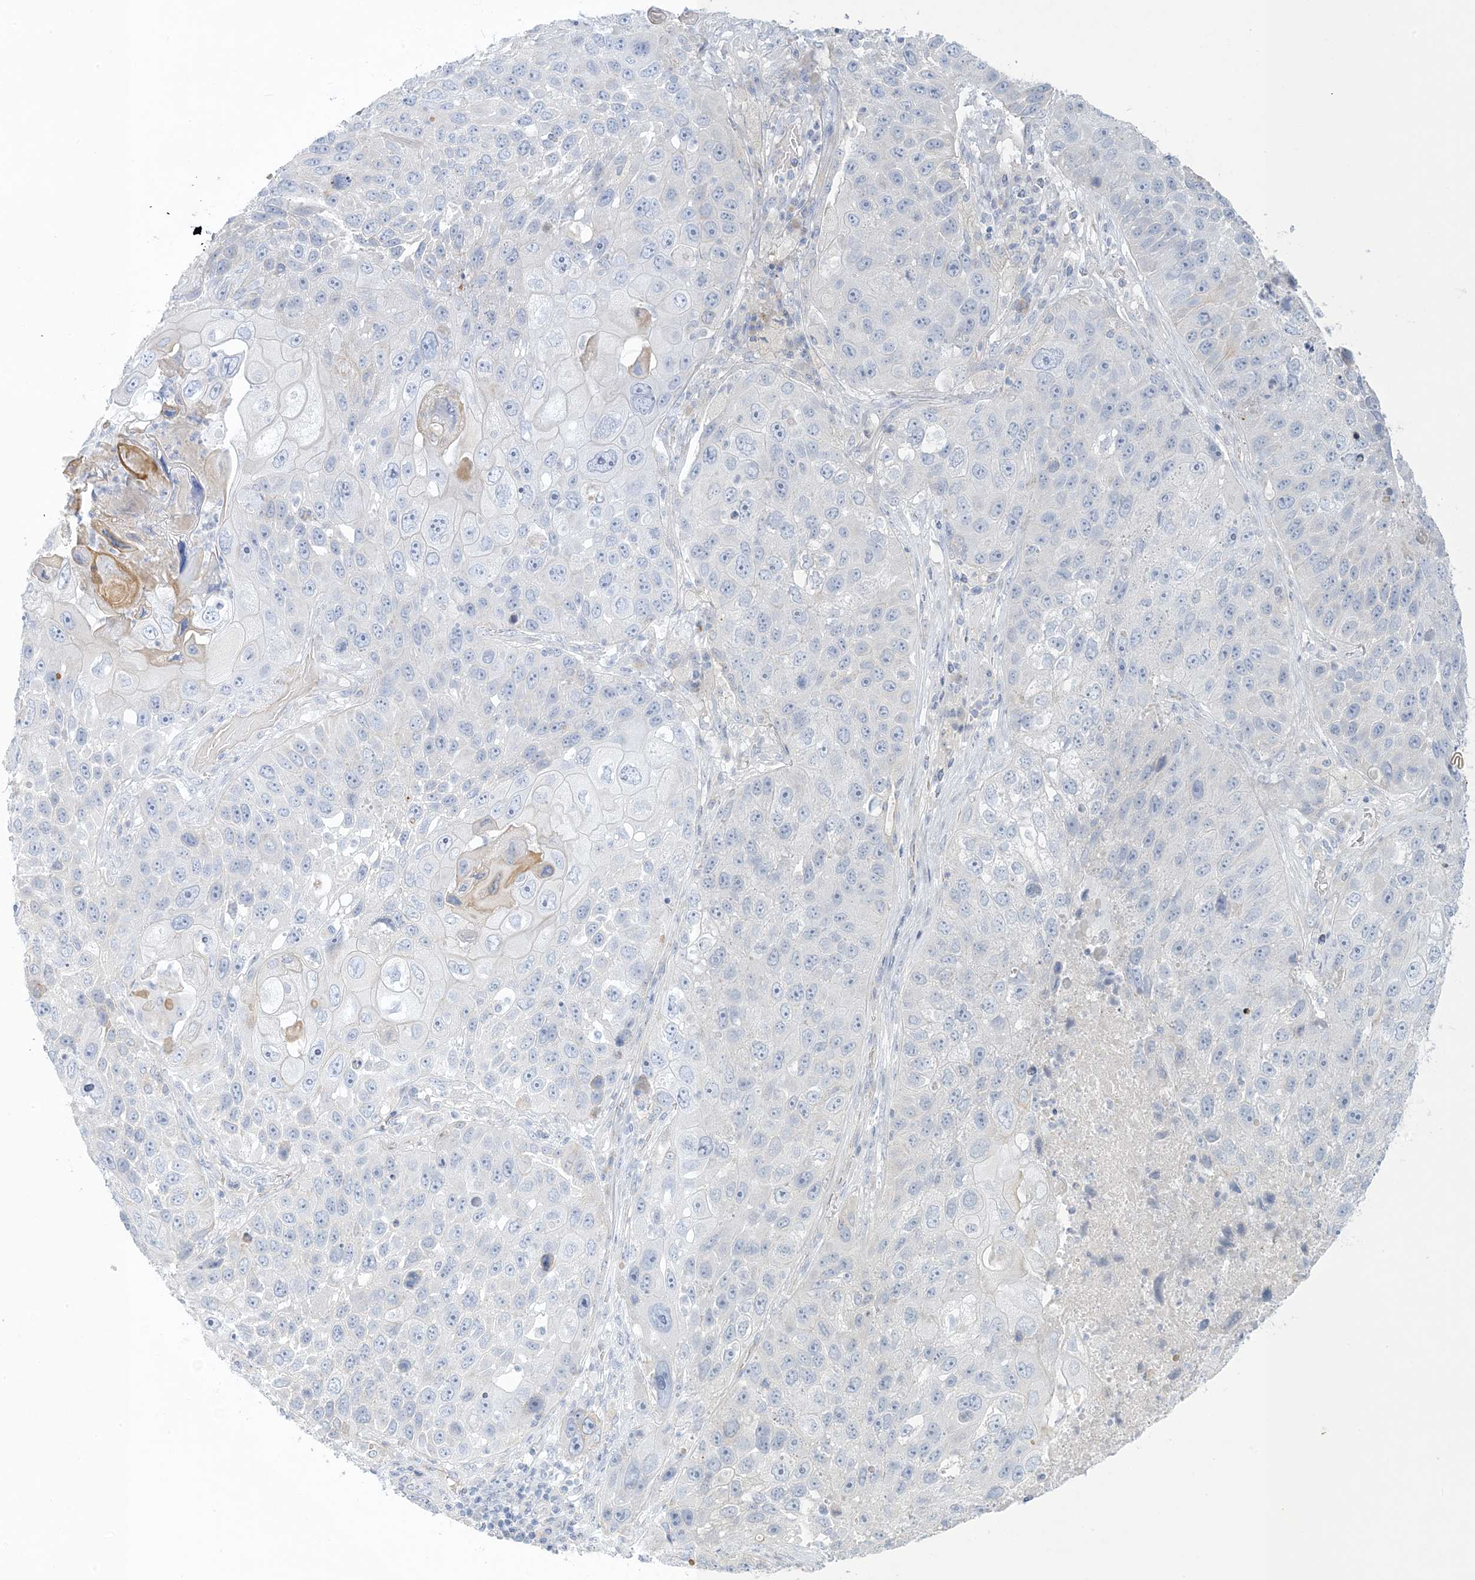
{"staining": {"intensity": "negative", "quantity": "none", "location": "none"}, "tissue": "lung cancer", "cell_type": "Tumor cells", "image_type": "cancer", "snomed": [{"axis": "morphology", "description": "Squamous cell carcinoma, NOS"}, {"axis": "topography", "description": "Lung"}], "caption": "This is an immunohistochemistry image of lung squamous cell carcinoma. There is no staining in tumor cells.", "gene": "XIRP2", "patient": {"sex": "male", "age": 61}}